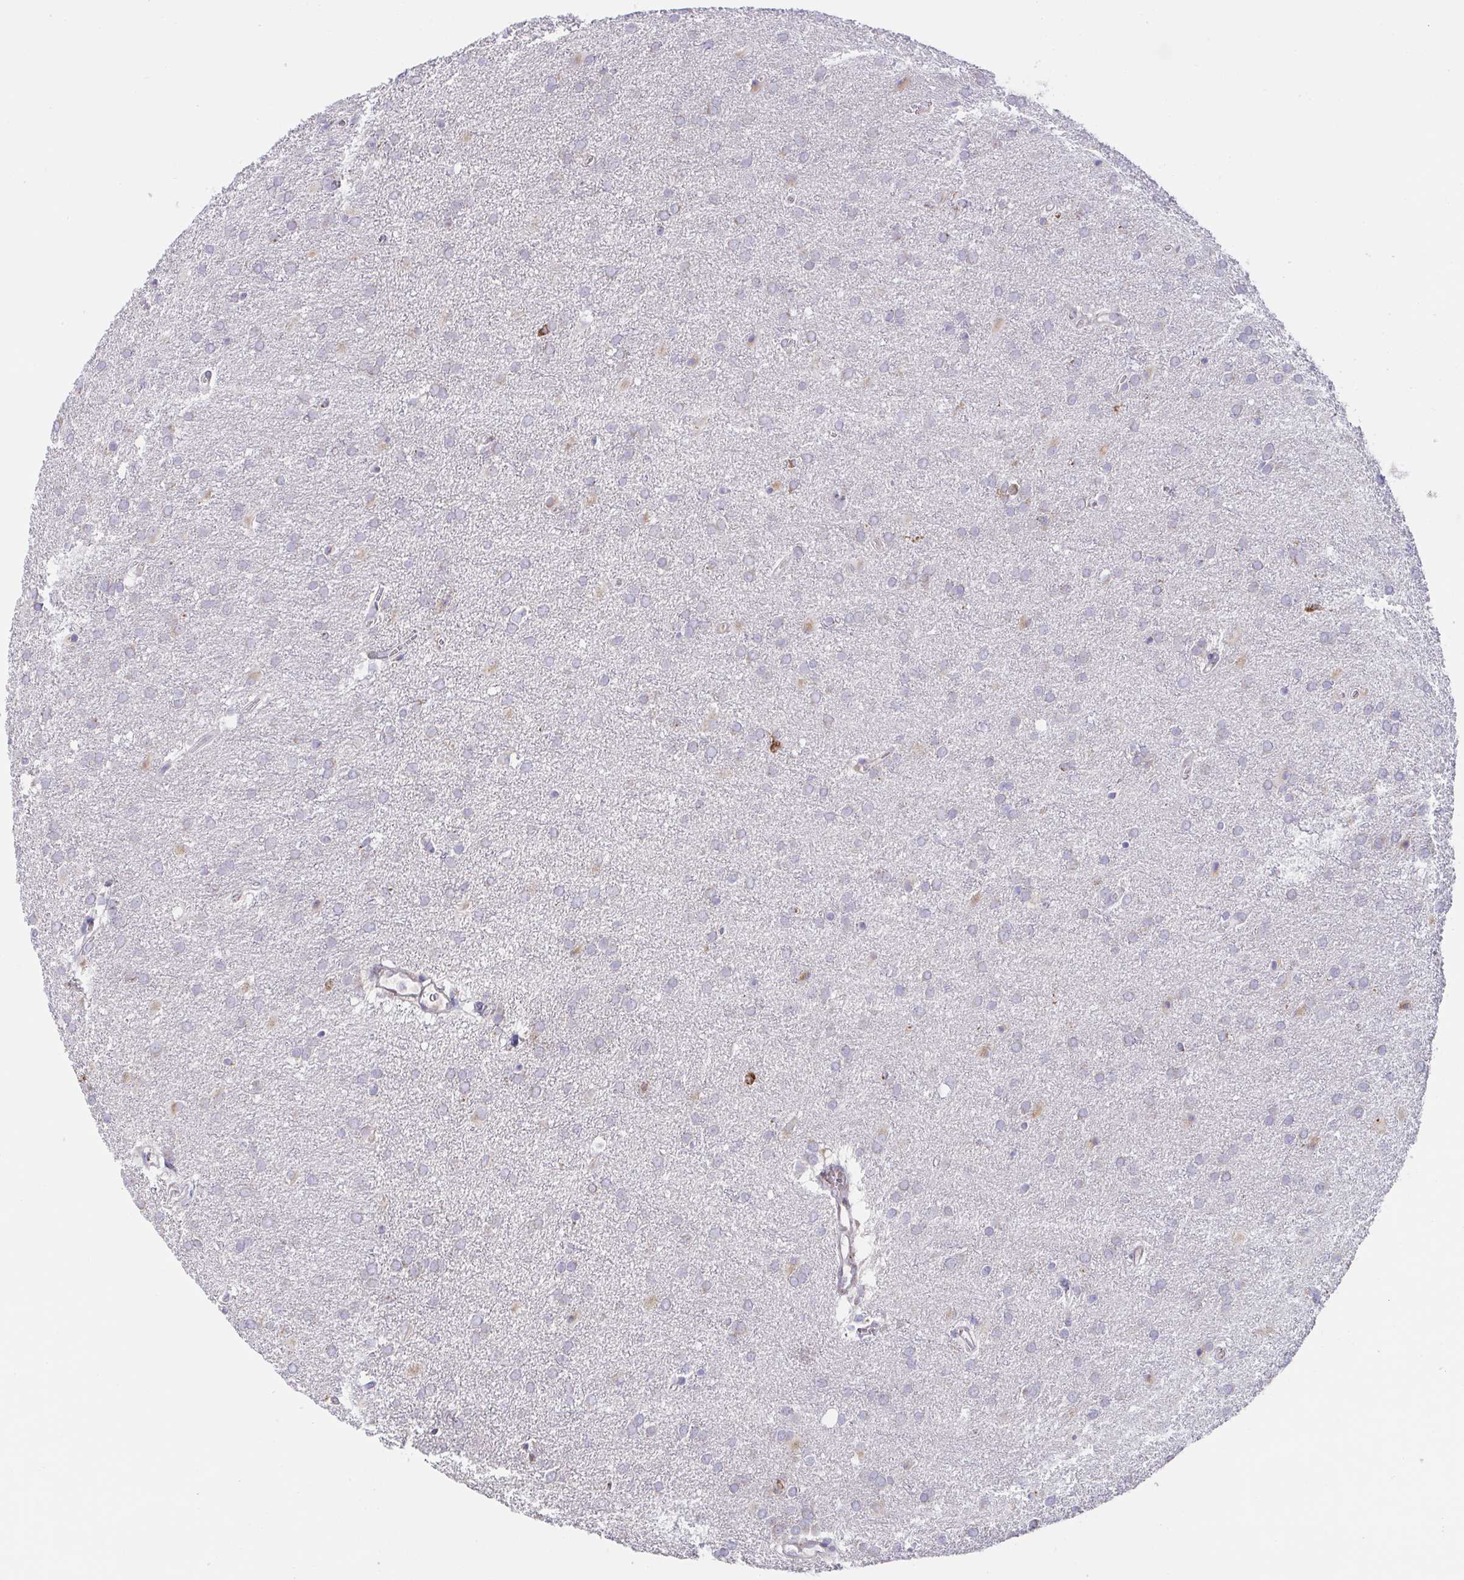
{"staining": {"intensity": "negative", "quantity": "none", "location": "none"}, "tissue": "glioma", "cell_type": "Tumor cells", "image_type": "cancer", "snomed": [{"axis": "morphology", "description": "Glioma, malignant, Low grade"}, {"axis": "topography", "description": "Brain"}], "caption": "IHC micrograph of neoplastic tissue: human glioma stained with DAB demonstrates no significant protein expression in tumor cells.", "gene": "MIA3", "patient": {"sex": "female", "age": 32}}